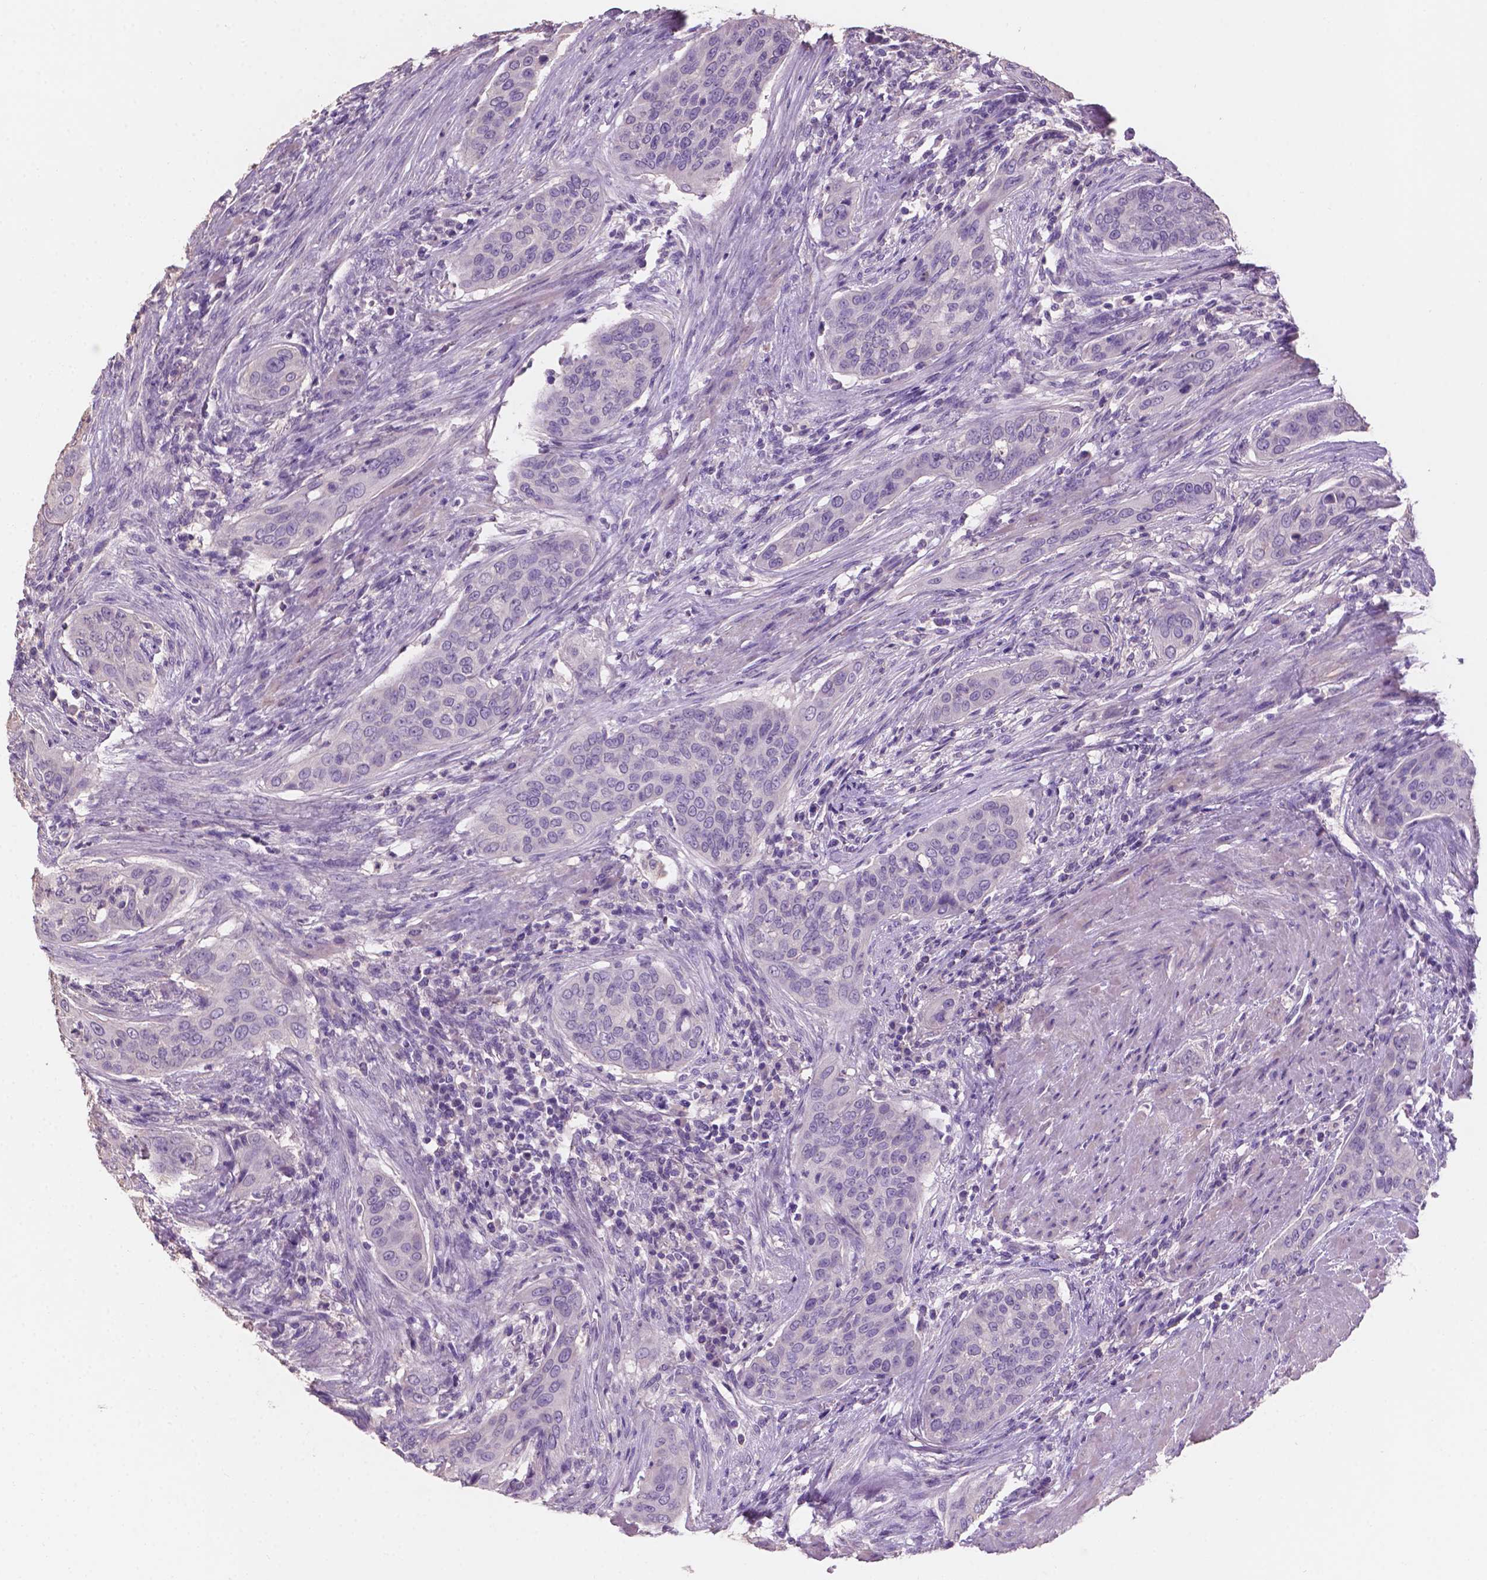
{"staining": {"intensity": "negative", "quantity": "none", "location": "none"}, "tissue": "urothelial cancer", "cell_type": "Tumor cells", "image_type": "cancer", "snomed": [{"axis": "morphology", "description": "Urothelial carcinoma, High grade"}, {"axis": "topography", "description": "Urinary bladder"}], "caption": "This histopathology image is of high-grade urothelial carcinoma stained with immunohistochemistry to label a protein in brown with the nuclei are counter-stained blue. There is no positivity in tumor cells.", "gene": "SBSN", "patient": {"sex": "male", "age": 82}}